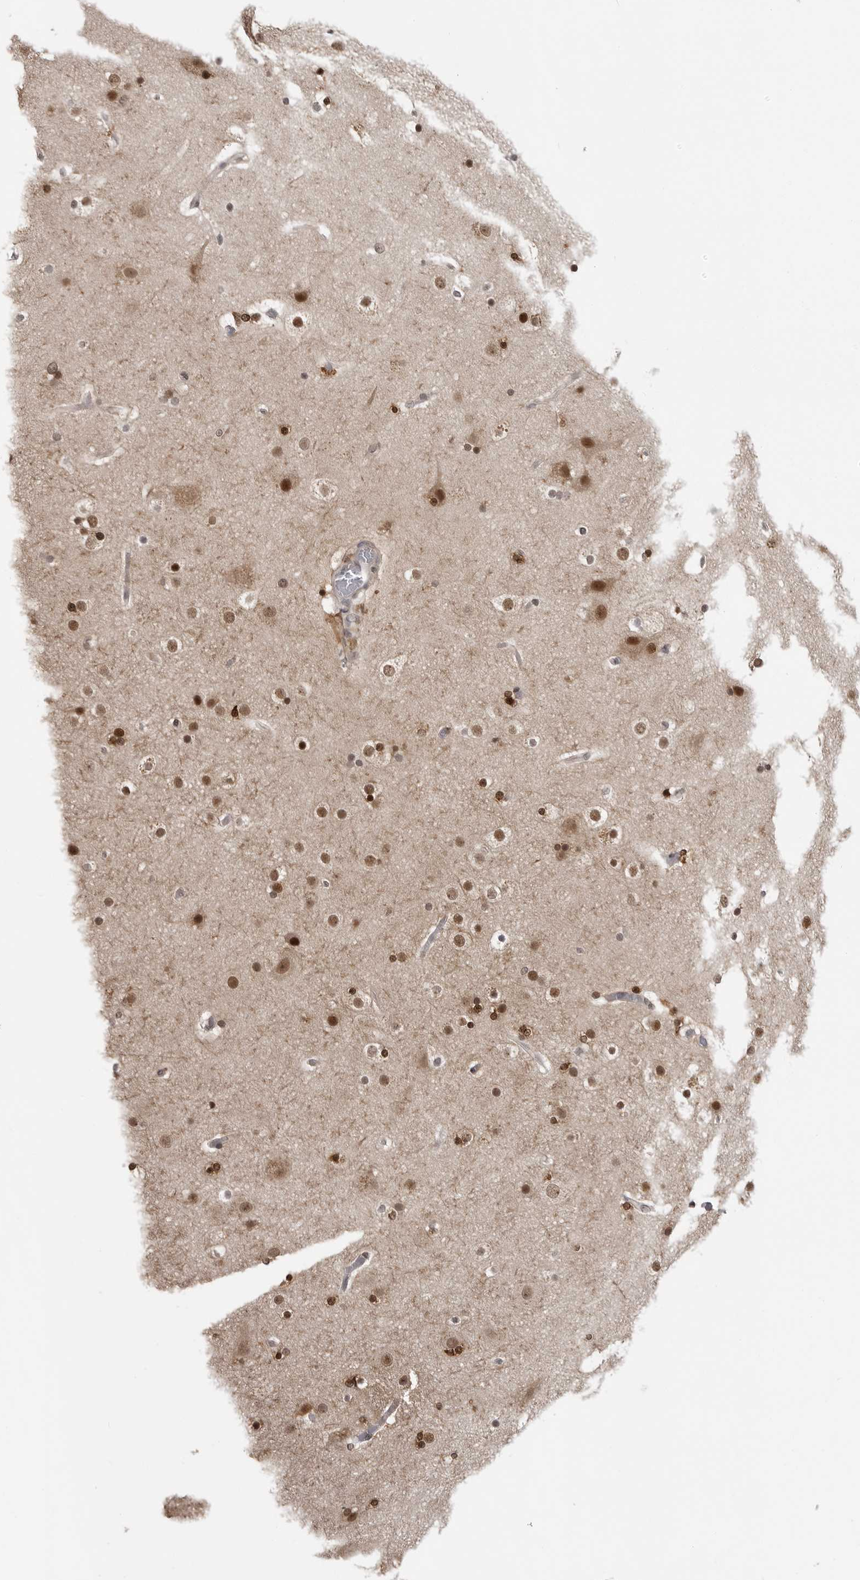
{"staining": {"intensity": "weak", "quantity": ">75%", "location": "nuclear"}, "tissue": "cerebral cortex", "cell_type": "Endothelial cells", "image_type": "normal", "snomed": [{"axis": "morphology", "description": "Normal tissue, NOS"}, {"axis": "topography", "description": "Cerebral cortex"}], "caption": "This is an image of immunohistochemistry (IHC) staining of benign cerebral cortex, which shows weak positivity in the nuclear of endothelial cells.", "gene": "PEG3", "patient": {"sex": "male", "age": 57}}